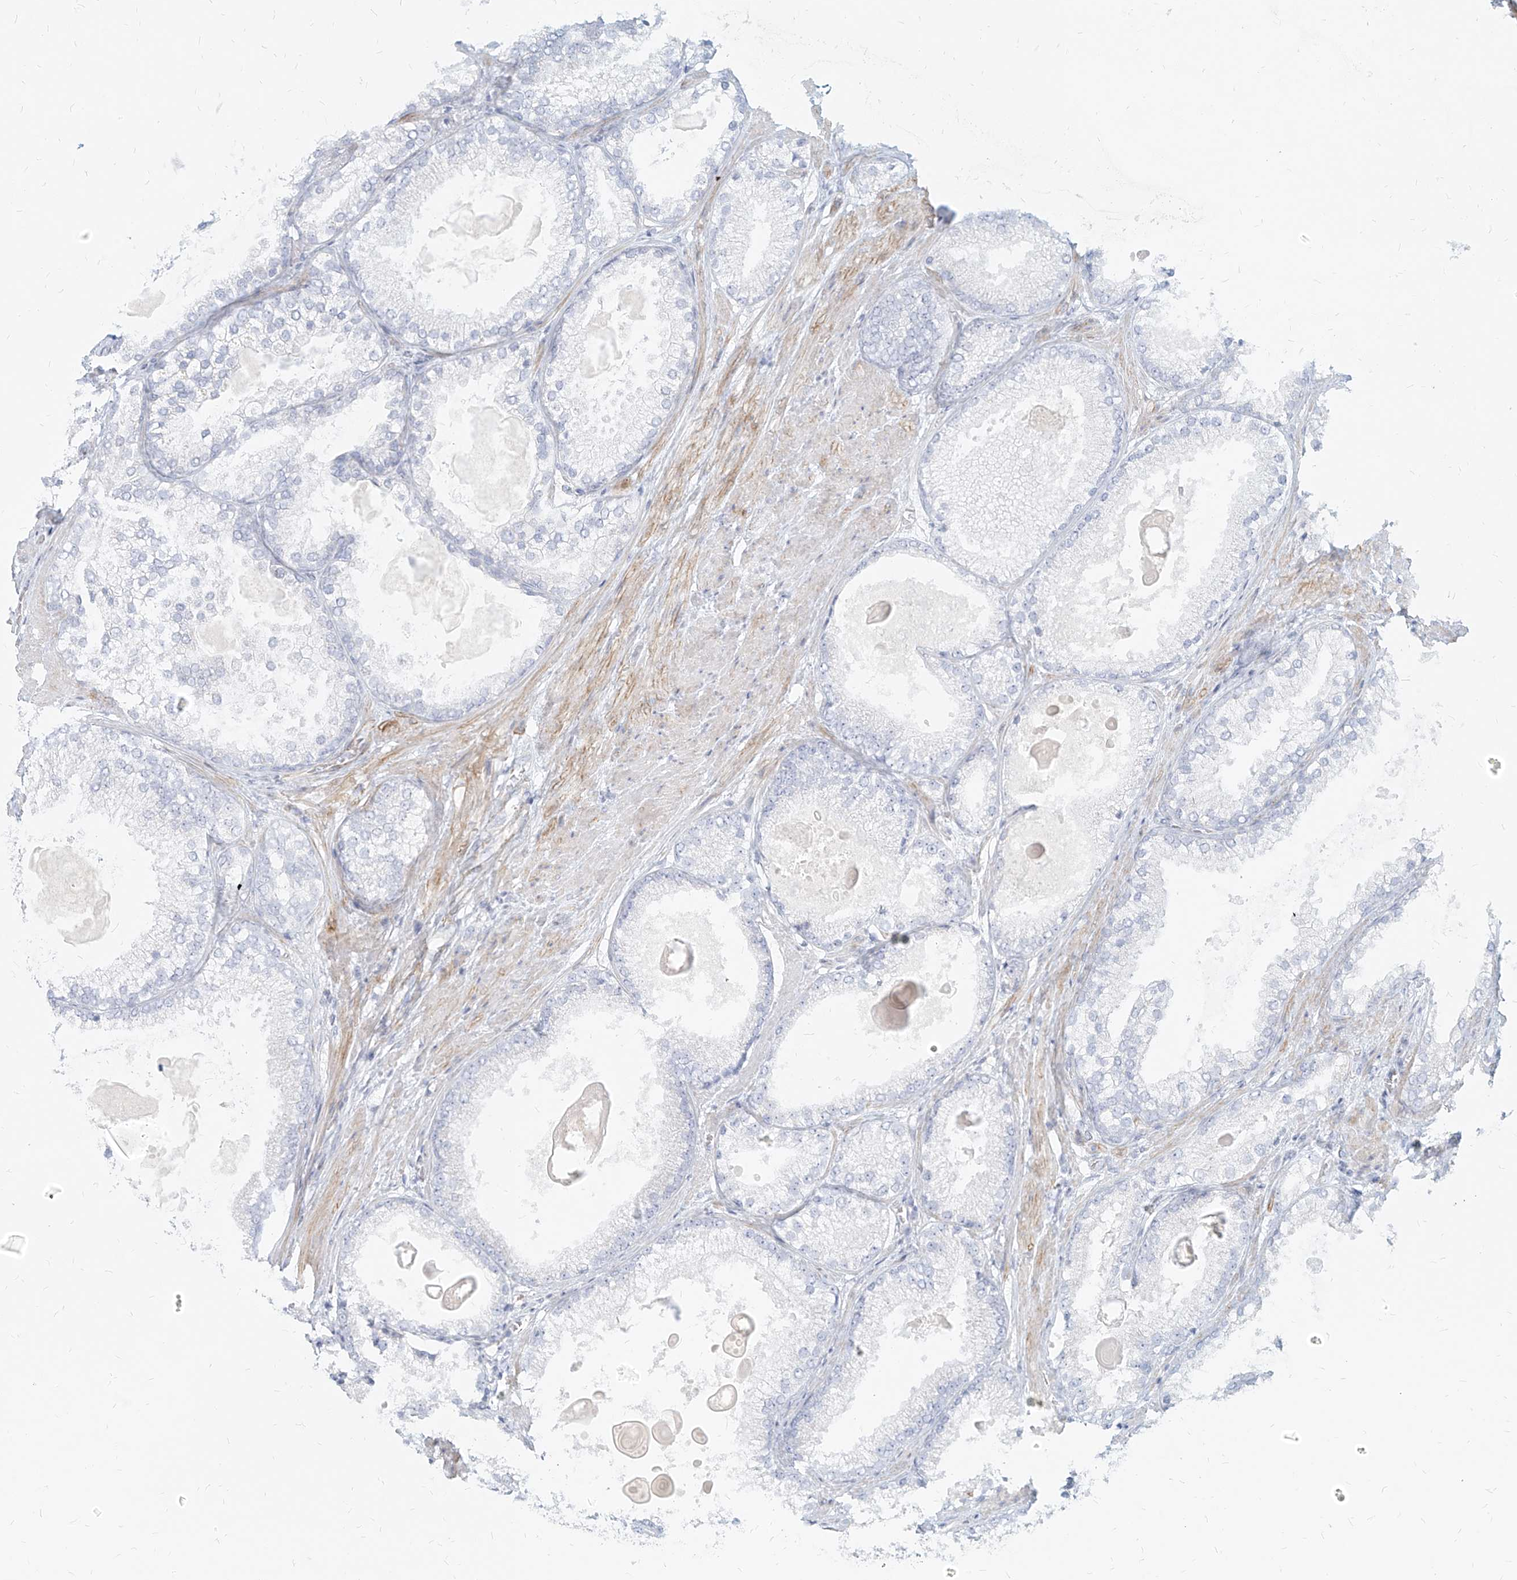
{"staining": {"intensity": "negative", "quantity": "none", "location": "none"}, "tissue": "prostate cancer", "cell_type": "Tumor cells", "image_type": "cancer", "snomed": [{"axis": "morphology", "description": "Adenocarcinoma, High grade"}, {"axis": "topography", "description": "Prostate"}], "caption": "Immunohistochemistry histopathology image of human prostate cancer (high-grade adenocarcinoma) stained for a protein (brown), which reveals no positivity in tumor cells.", "gene": "ITPKB", "patient": {"sex": "male", "age": 66}}